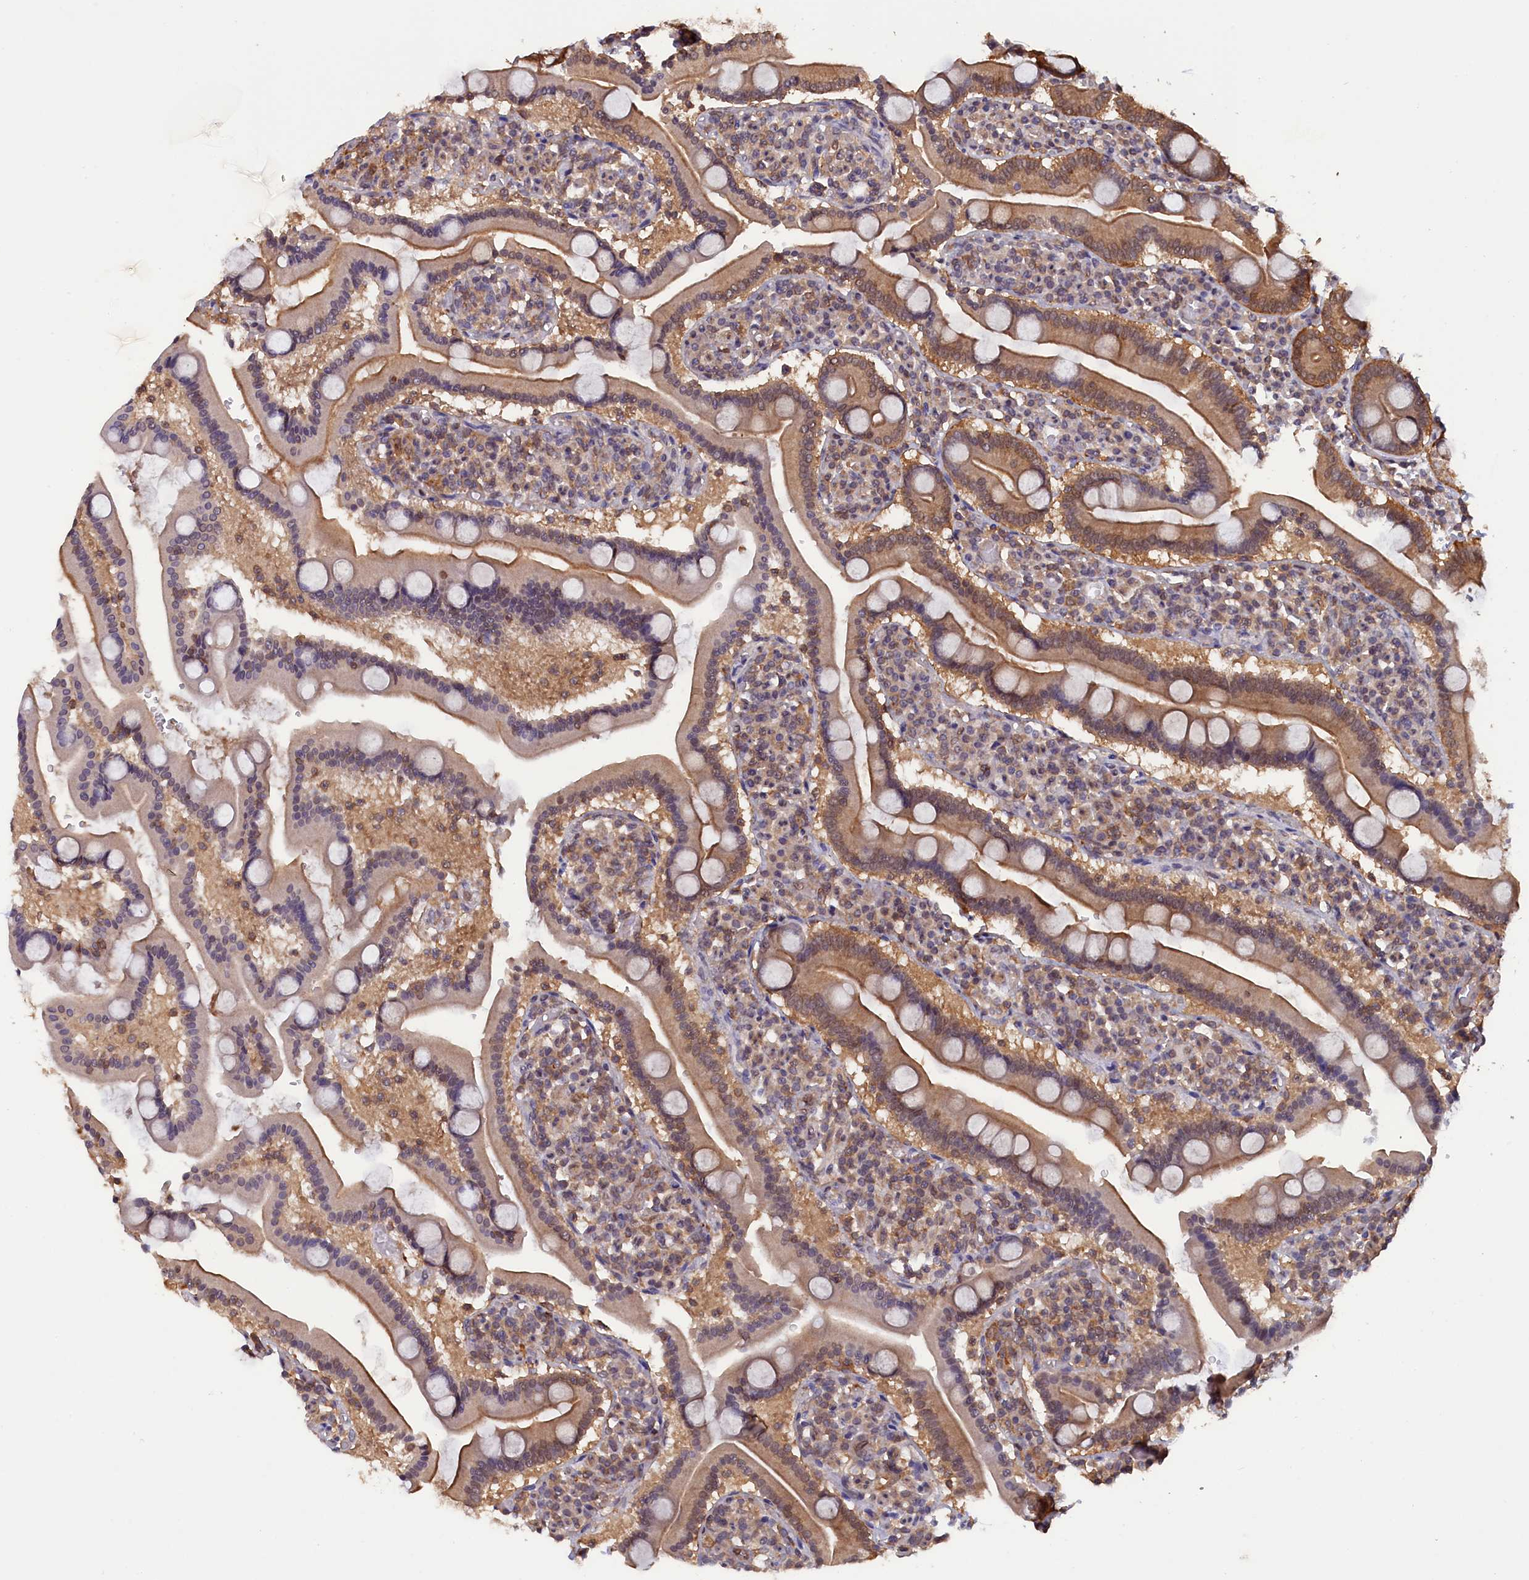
{"staining": {"intensity": "moderate", "quantity": ">75%", "location": "cytoplasmic/membranous,nuclear"}, "tissue": "duodenum", "cell_type": "Glandular cells", "image_type": "normal", "snomed": [{"axis": "morphology", "description": "Normal tissue, NOS"}, {"axis": "topography", "description": "Duodenum"}], "caption": "This is a photomicrograph of IHC staining of benign duodenum, which shows moderate staining in the cytoplasmic/membranous,nuclear of glandular cells.", "gene": "JPT2", "patient": {"sex": "male", "age": 55}}